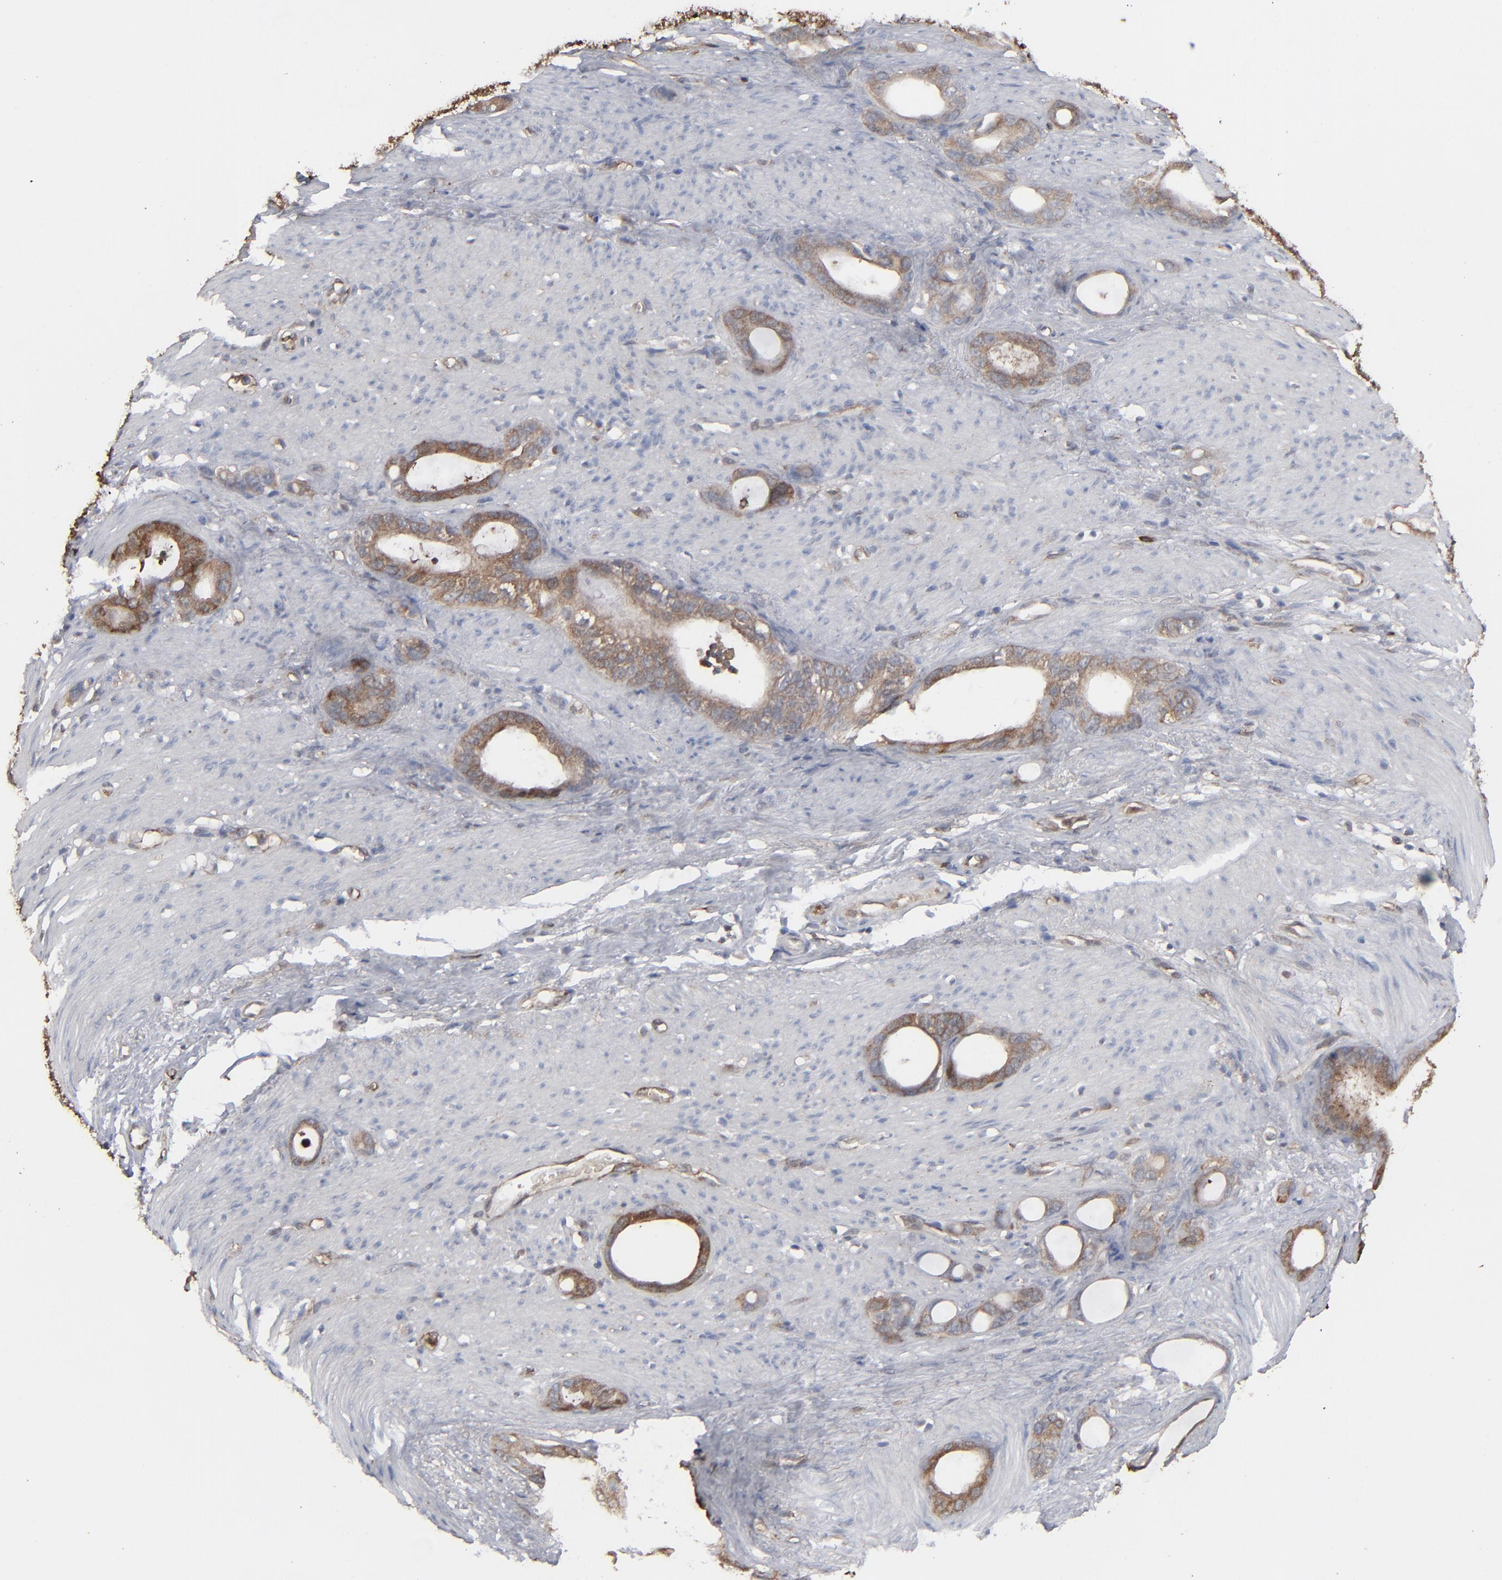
{"staining": {"intensity": "moderate", "quantity": ">75%", "location": "cytoplasmic/membranous"}, "tissue": "stomach cancer", "cell_type": "Tumor cells", "image_type": "cancer", "snomed": [{"axis": "morphology", "description": "Adenocarcinoma, NOS"}, {"axis": "topography", "description": "Stomach"}], "caption": "Stomach cancer (adenocarcinoma) tissue displays moderate cytoplasmic/membranous positivity in about >75% of tumor cells, visualized by immunohistochemistry.", "gene": "NME1-NME2", "patient": {"sex": "female", "age": 75}}